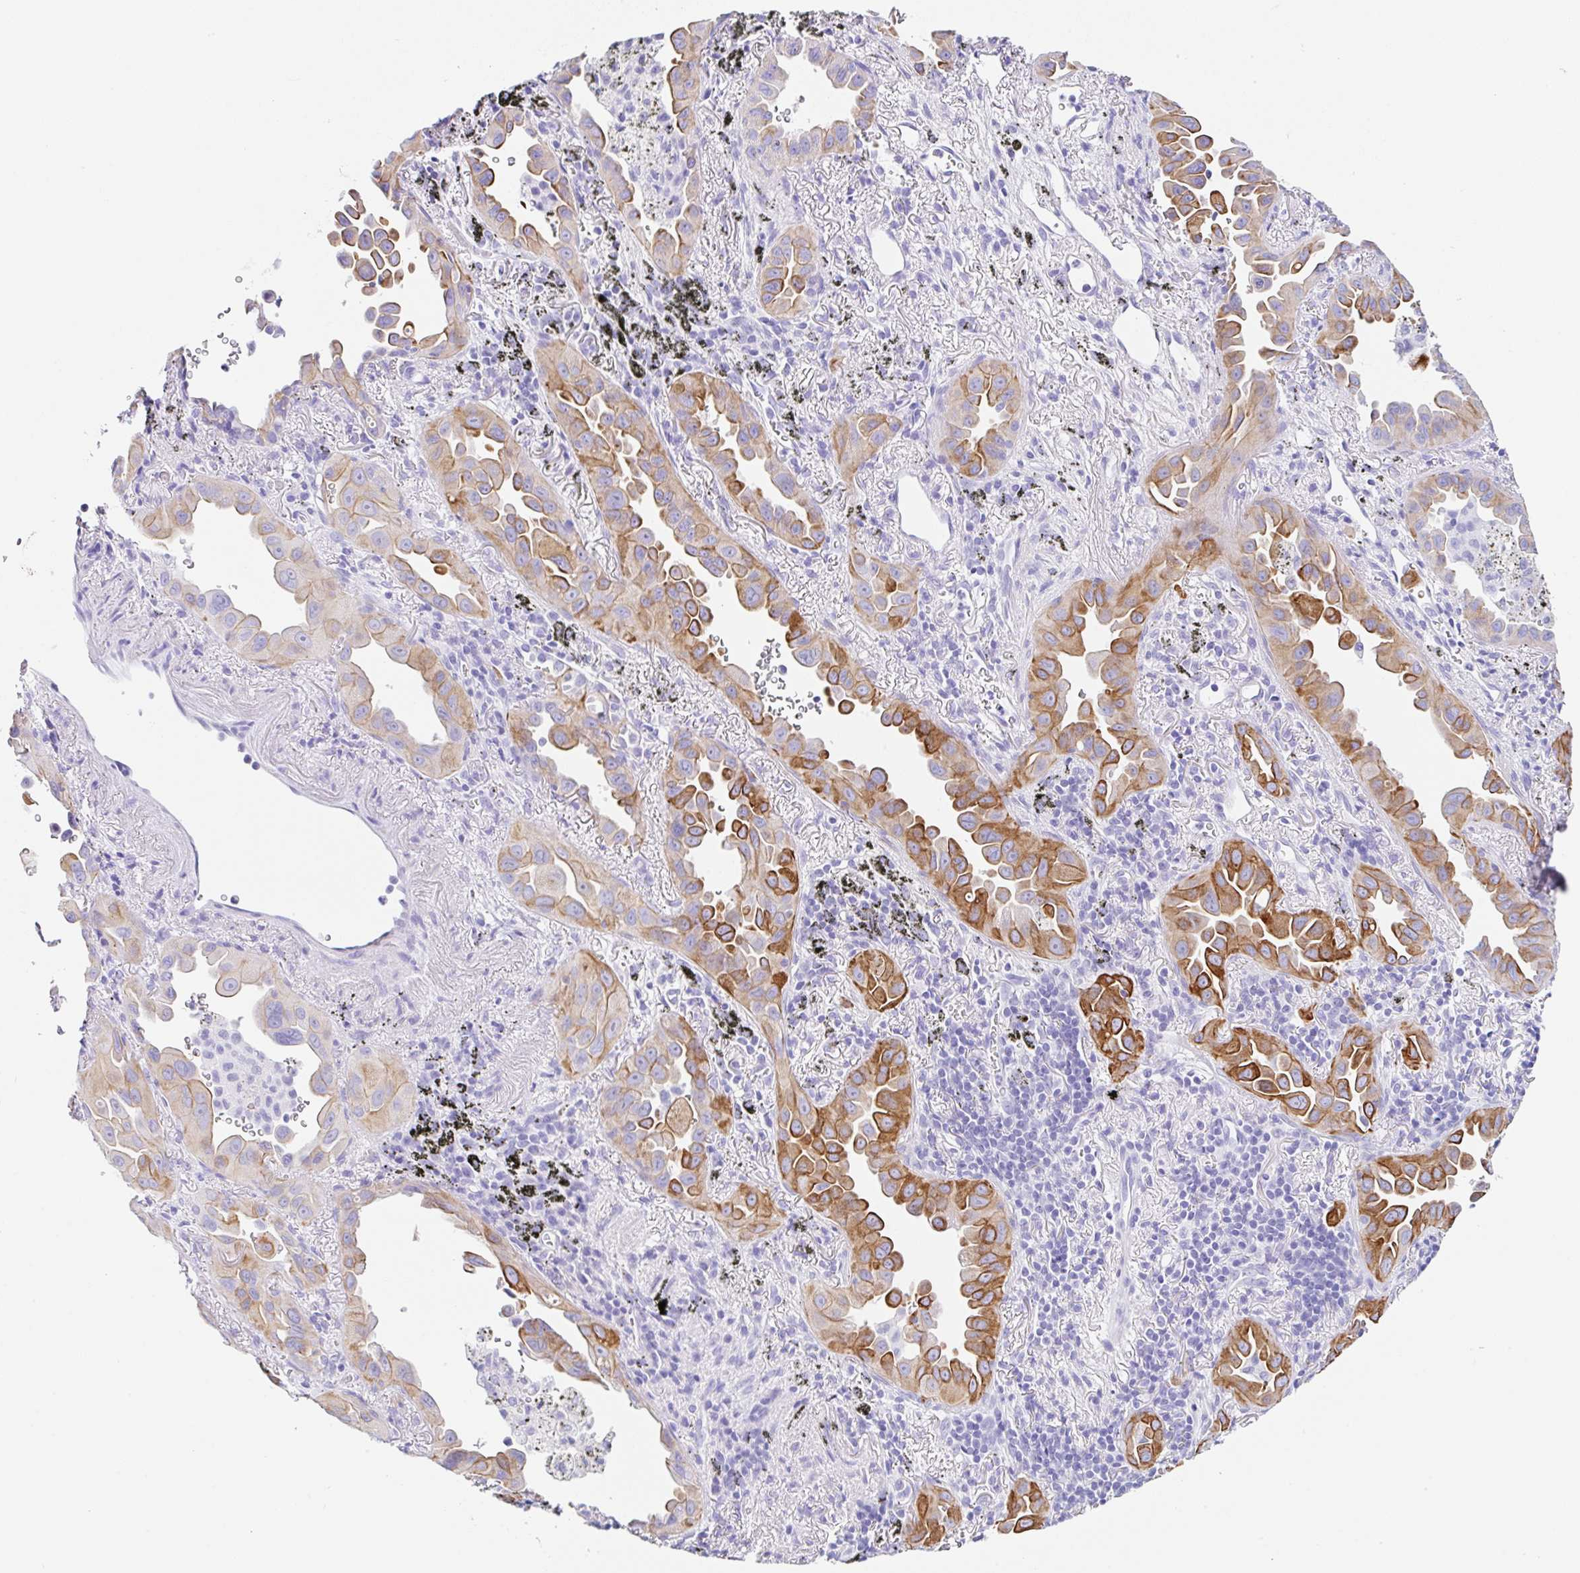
{"staining": {"intensity": "moderate", "quantity": ">75%", "location": "cytoplasmic/membranous"}, "tissue": "lung cancer", "cell_type": "Tumor cells", "image_type": "cancer", "snomed": [{"axis": "morphology", "description": "Adenocarcinoma, NOS"}, {"axis": "topography", "description": "Lung"}], "caption": "Protein analysis of adenocarcinoma (lung) tissue reveals moderate cytoplasmic/membranous positivity in approximately >75% of tumor cells.", "gene": "CLDND2", "patient": {"sex": "male", "age": 68}}